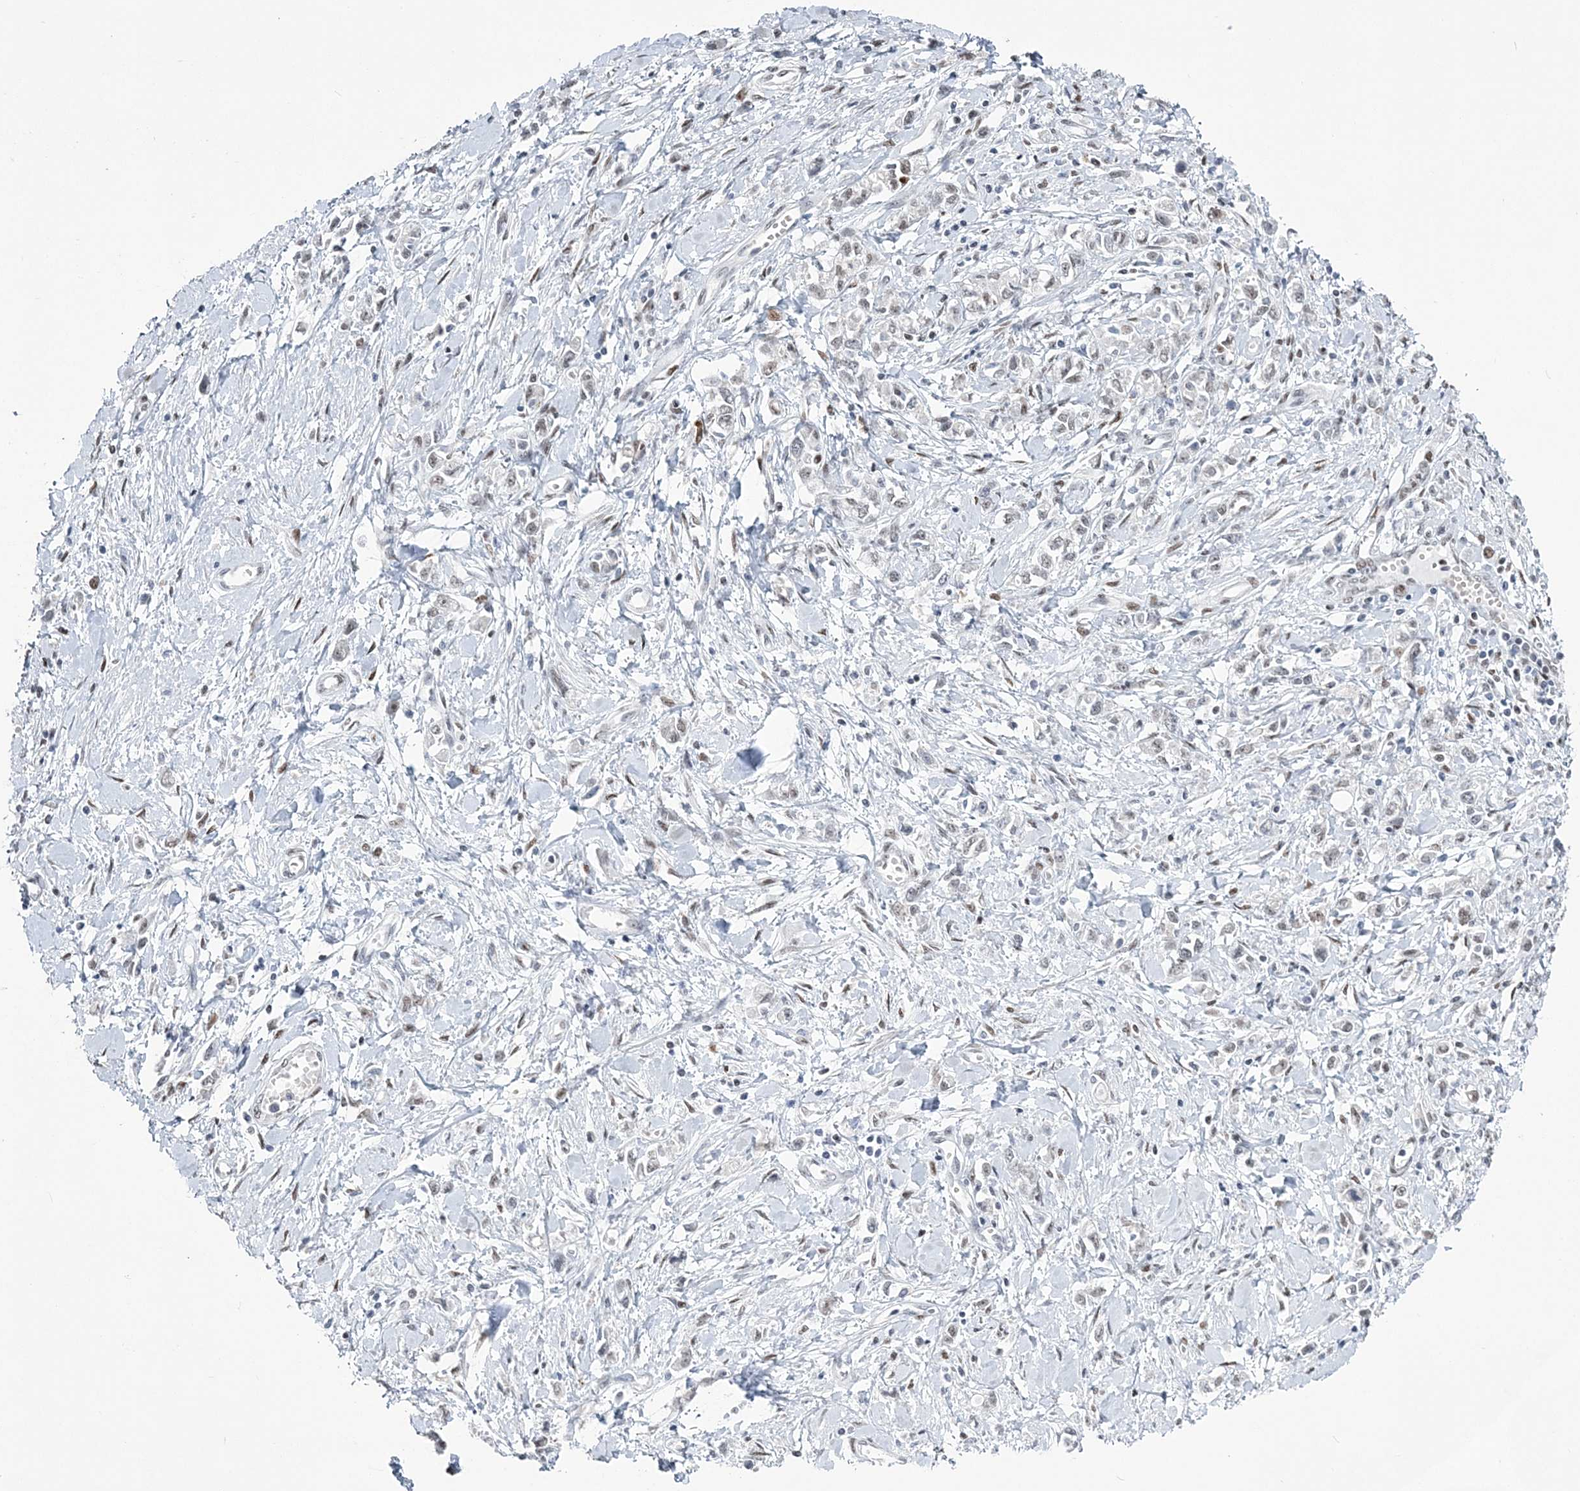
{"staining": {"intensity": "moderate", "quantity": "<25%", "location": "nuclear"}, "tissue": "stomach cancer", "cell_type": "Tumor cells", "image_type": "cancer", "snomed": [{"axis": "morphology", "description": "Adenocarcinoma, NOS"}, {"axis": "topography", "description": "Stomach"}], "caption": "High-power microscopy captured an IHC micrograph of stomach cancer, revealing moderate nuclear positivity in approximately <25% of tumor cells. Ihc stains the protein in brown and the nuclei are stained blue.", "gene": "ZBTB7A", "patient": {"sex": "female", "age": 76}}